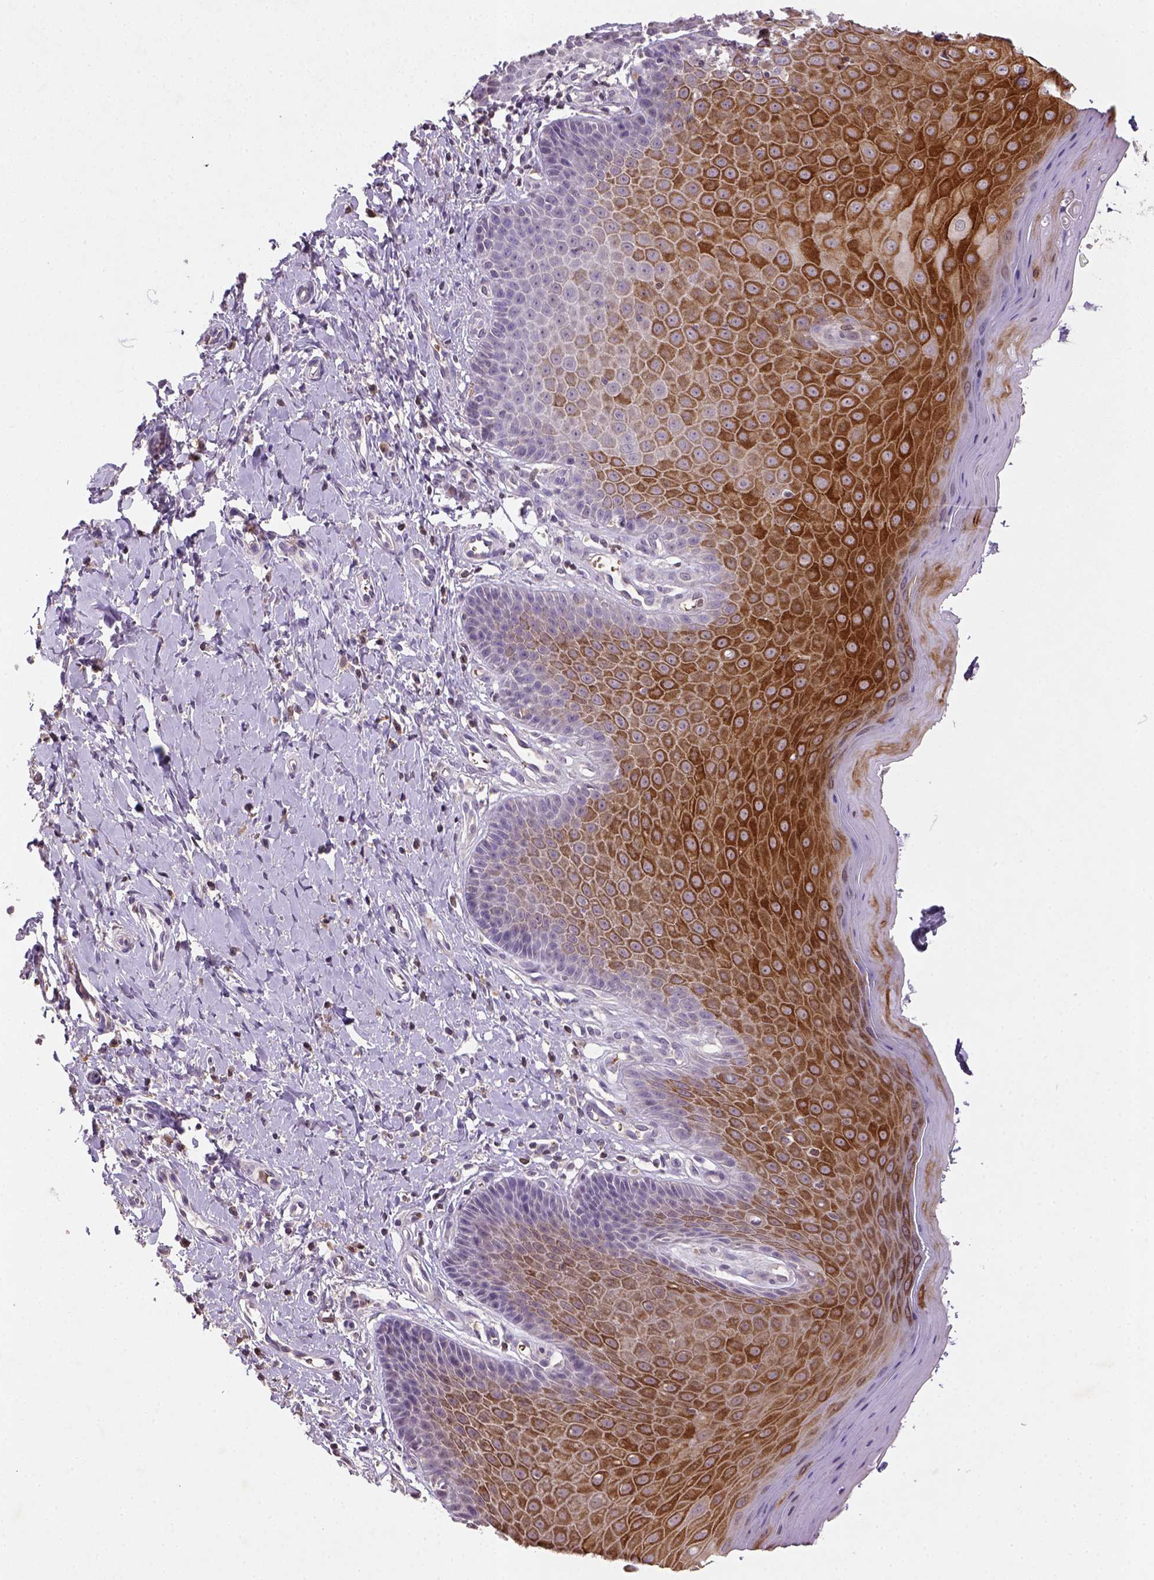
{"staining": {"intensity": "strong", "quantity": ">75%", "location": "cytoplasmic/membranous"}, "tissue": "vagina", "cell_type": "Squamous epithelial cells", "image_type": "normal", "snomed": [{"axis": "morphology", "description": "Normal tissue, NOS"}, {"axis": "topography", "description": "Vagina"}], "caption": "Unremarkable vagina reveals strong cytoplasmic/membranous expression in about >75% of squamous epithelial cells, visualized by immunohistochemistry. (Brightfield microscopy of DAB IHC at high magnification).", "gene": "NUDT3", "patient": {"sex": "female", "age": 83}}